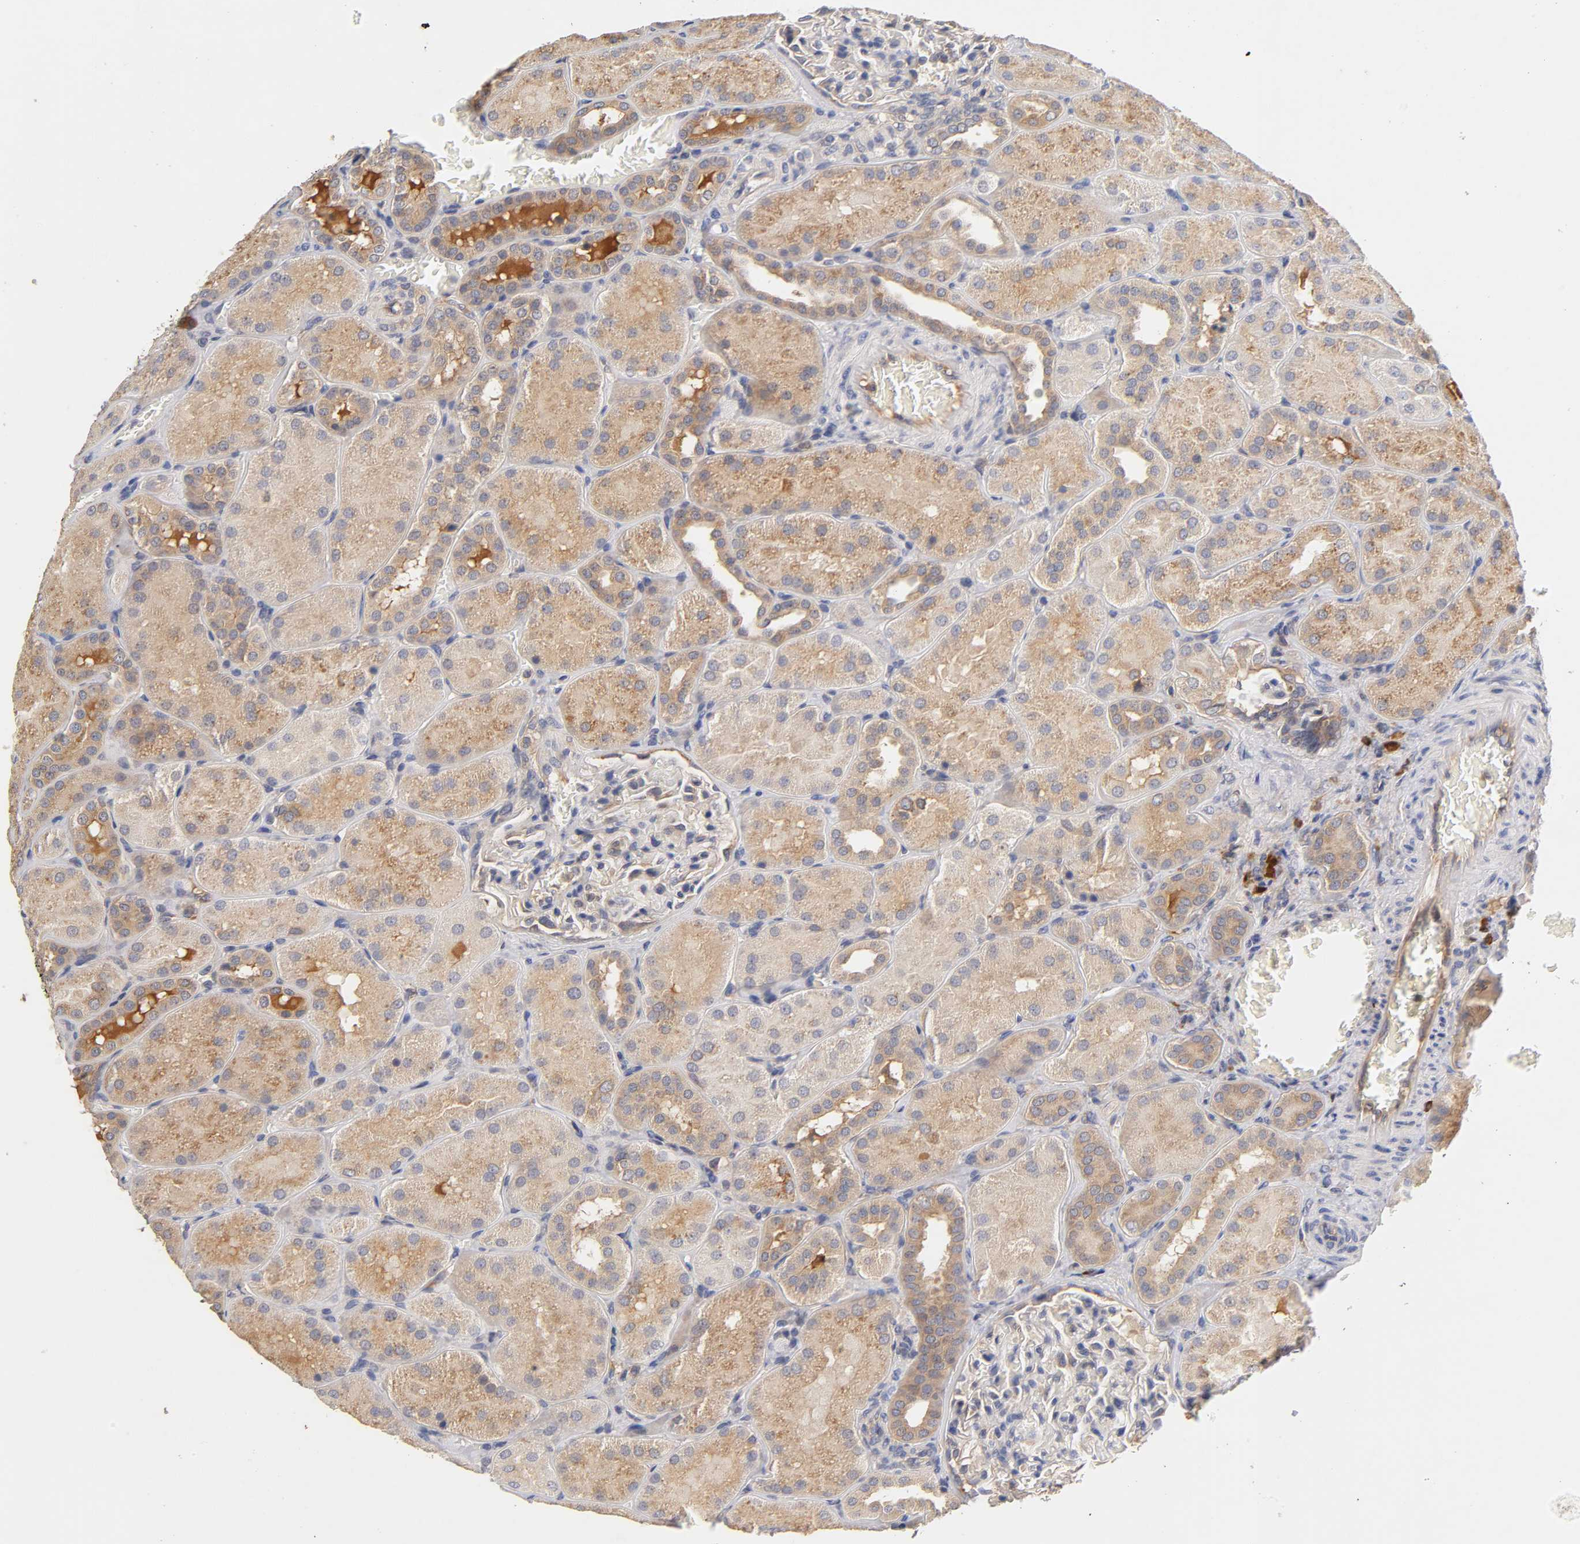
{"staining": {"intensity": "weak", "quantity": "25%-75%", "location": "cytoplasmic/membranous"}, "tissue": "kidney", "cell_type": "Cells in glomeruli", "image_type": "normal", "snomed": [{"axis": "morphology", "description": "Normal tissue, NOS"}, {"axis": "topography", "description": "Kidney"}], "caption": "Immunohistochemical staining of benign kidney shows 25%-75% levels of weak cytoplasmic/membranous protein positivity in about 25%-75% of cells in glomeruli.", "gene": "RPS29", "patient": {"sex": "male", "age": 28}}